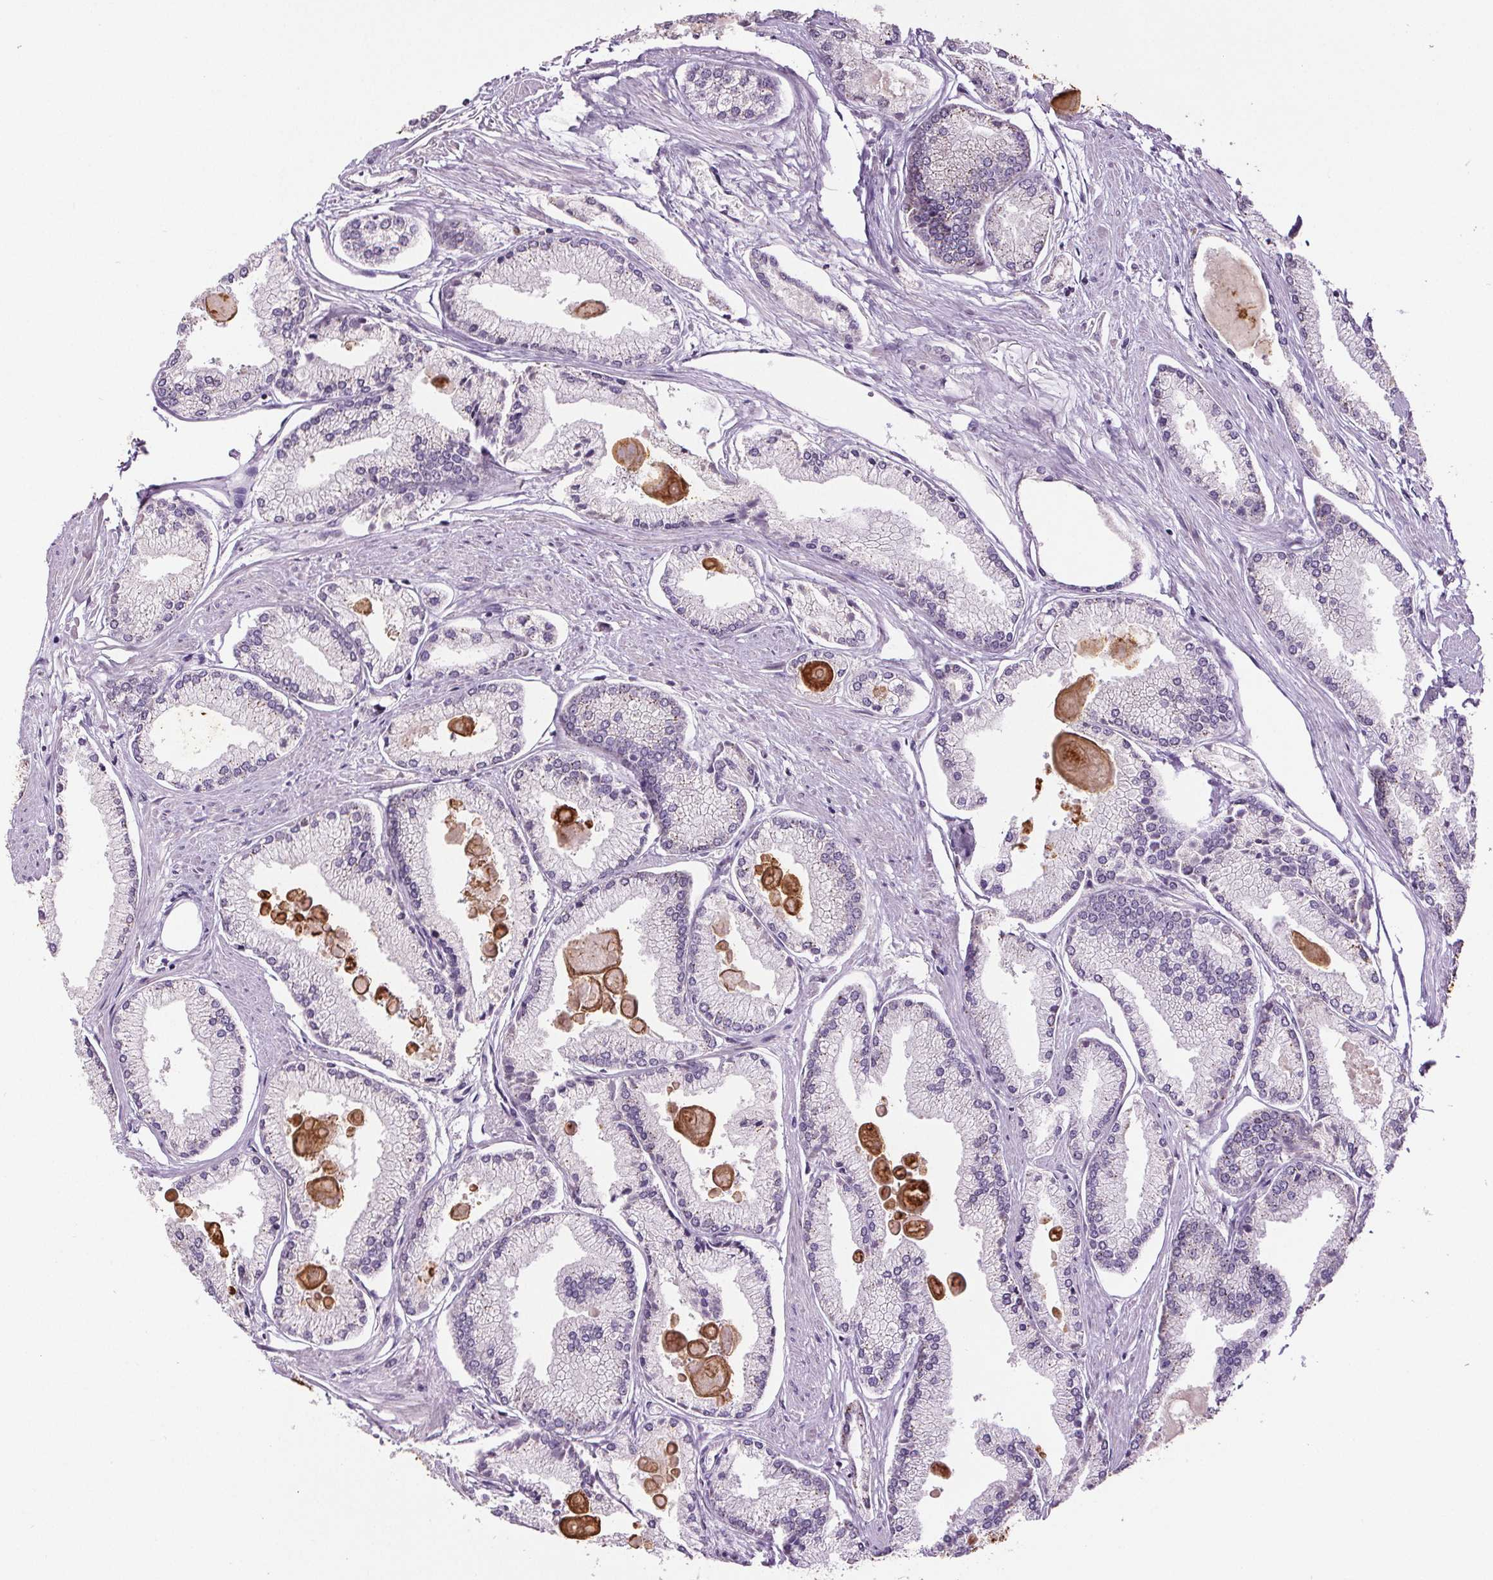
{"staining": {"intensity": "negative", "quantity": "none", "location": "none"}, "tissue": "prostate cancer", "cell_type": "Tumor cells", "image_type": "cancer", "snomed": [{"axis": "morphology", "description": "Adenocarcinoma, High grade"}, {"axis": "topography", "description": "Prostate"}], "caption": "Immunohistochemistry (IHC) of human adenocarcinoma (high-grade) (prostate) displays no positivity in tumor cells.", "gene": "CENPF", "patient": {"sex": "male", "age": 68}}